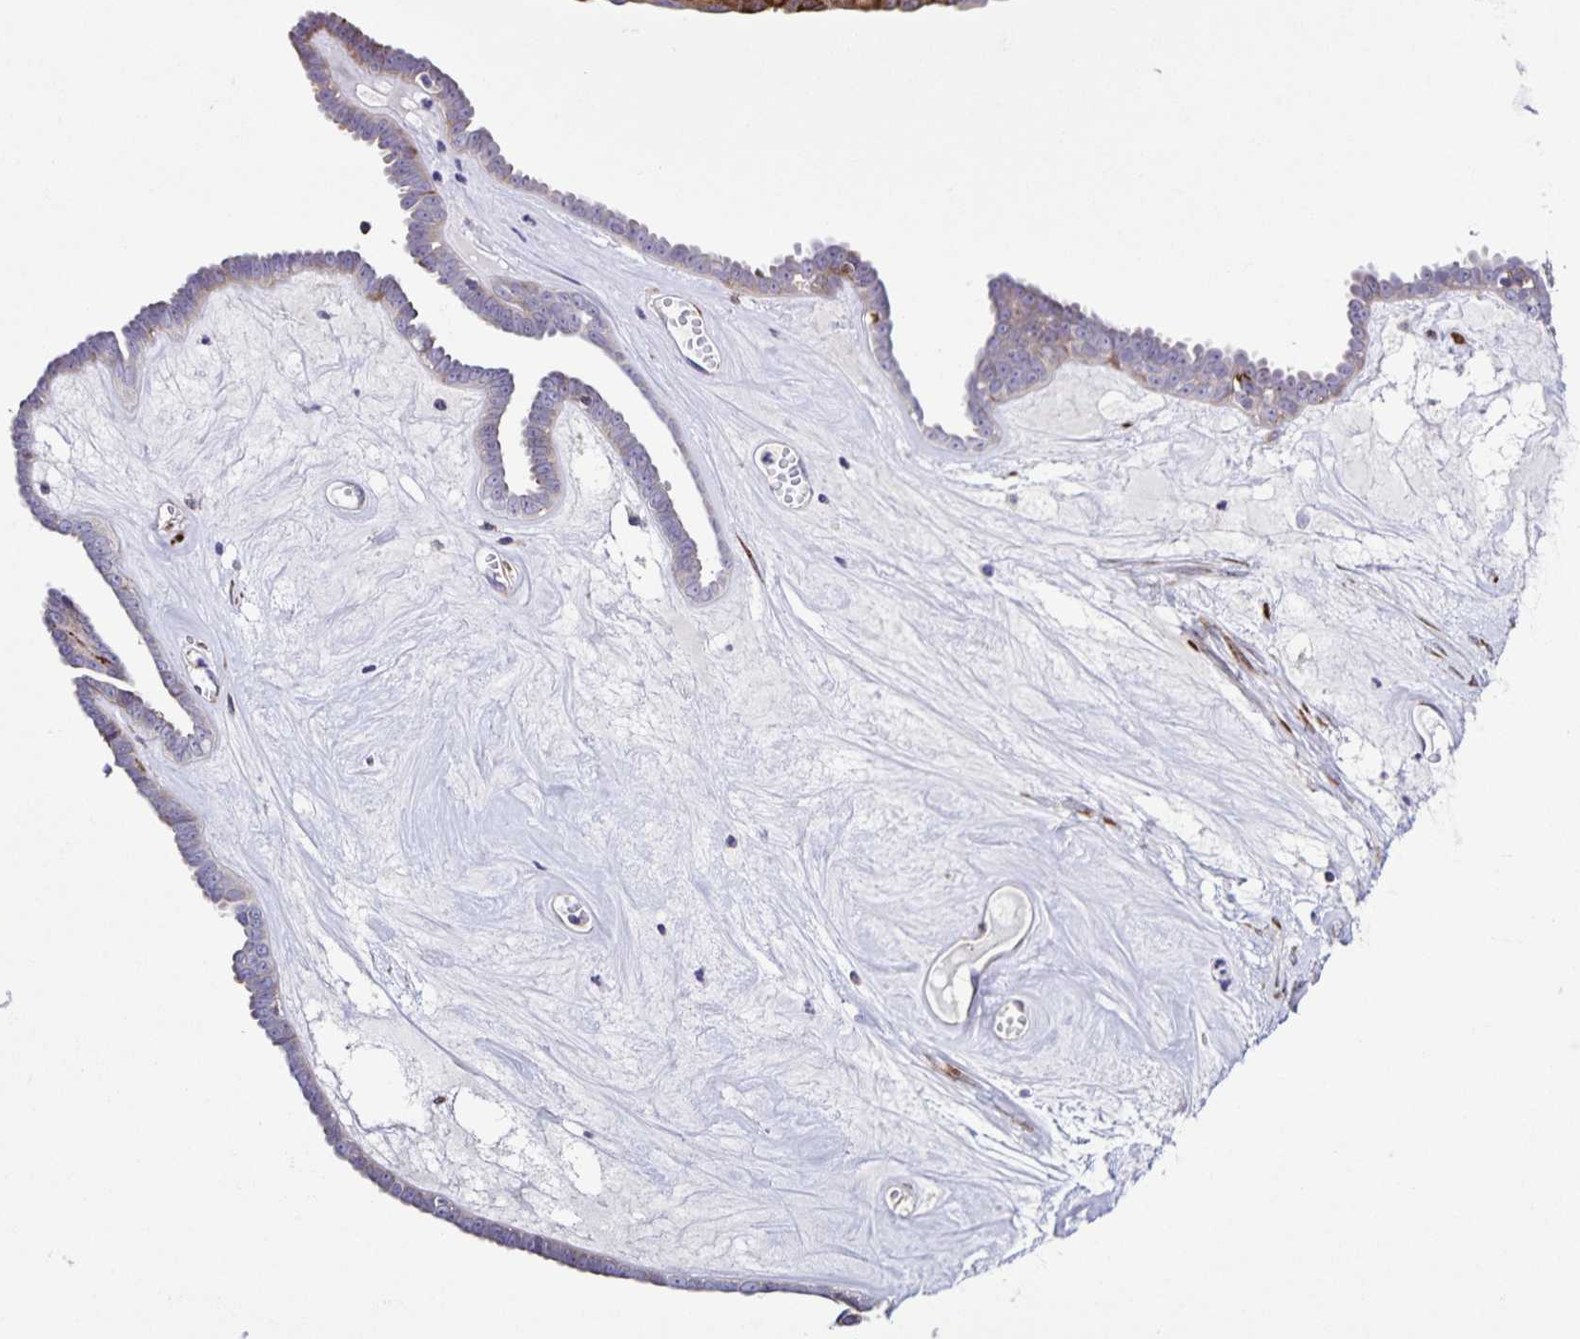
{"staining": {"intensity": "strong", "quantity": "25%-75%", "location": "cytoplasmic/membranous"}, "tissue": "ovarian cancer", "cell_type": "Tumor cells", "image_type": "cancer", "snomed": [{"axis": "morphology", "description": "Cystadenocarcinoma, serous, NOS"}, {"axis": "topography", "description": "Ovary"}], "caption": "High-power microscopy captured an immunohistochemistry (IHC) micrograph of ovarian cancer (serous cystadenocarcinoma), revealing strong cytoplasmic/membranous positivity in about 25%-75% of tumor cells.", "gene": "OSBPL5", "patient": {"sex": "female", "age": 71}}